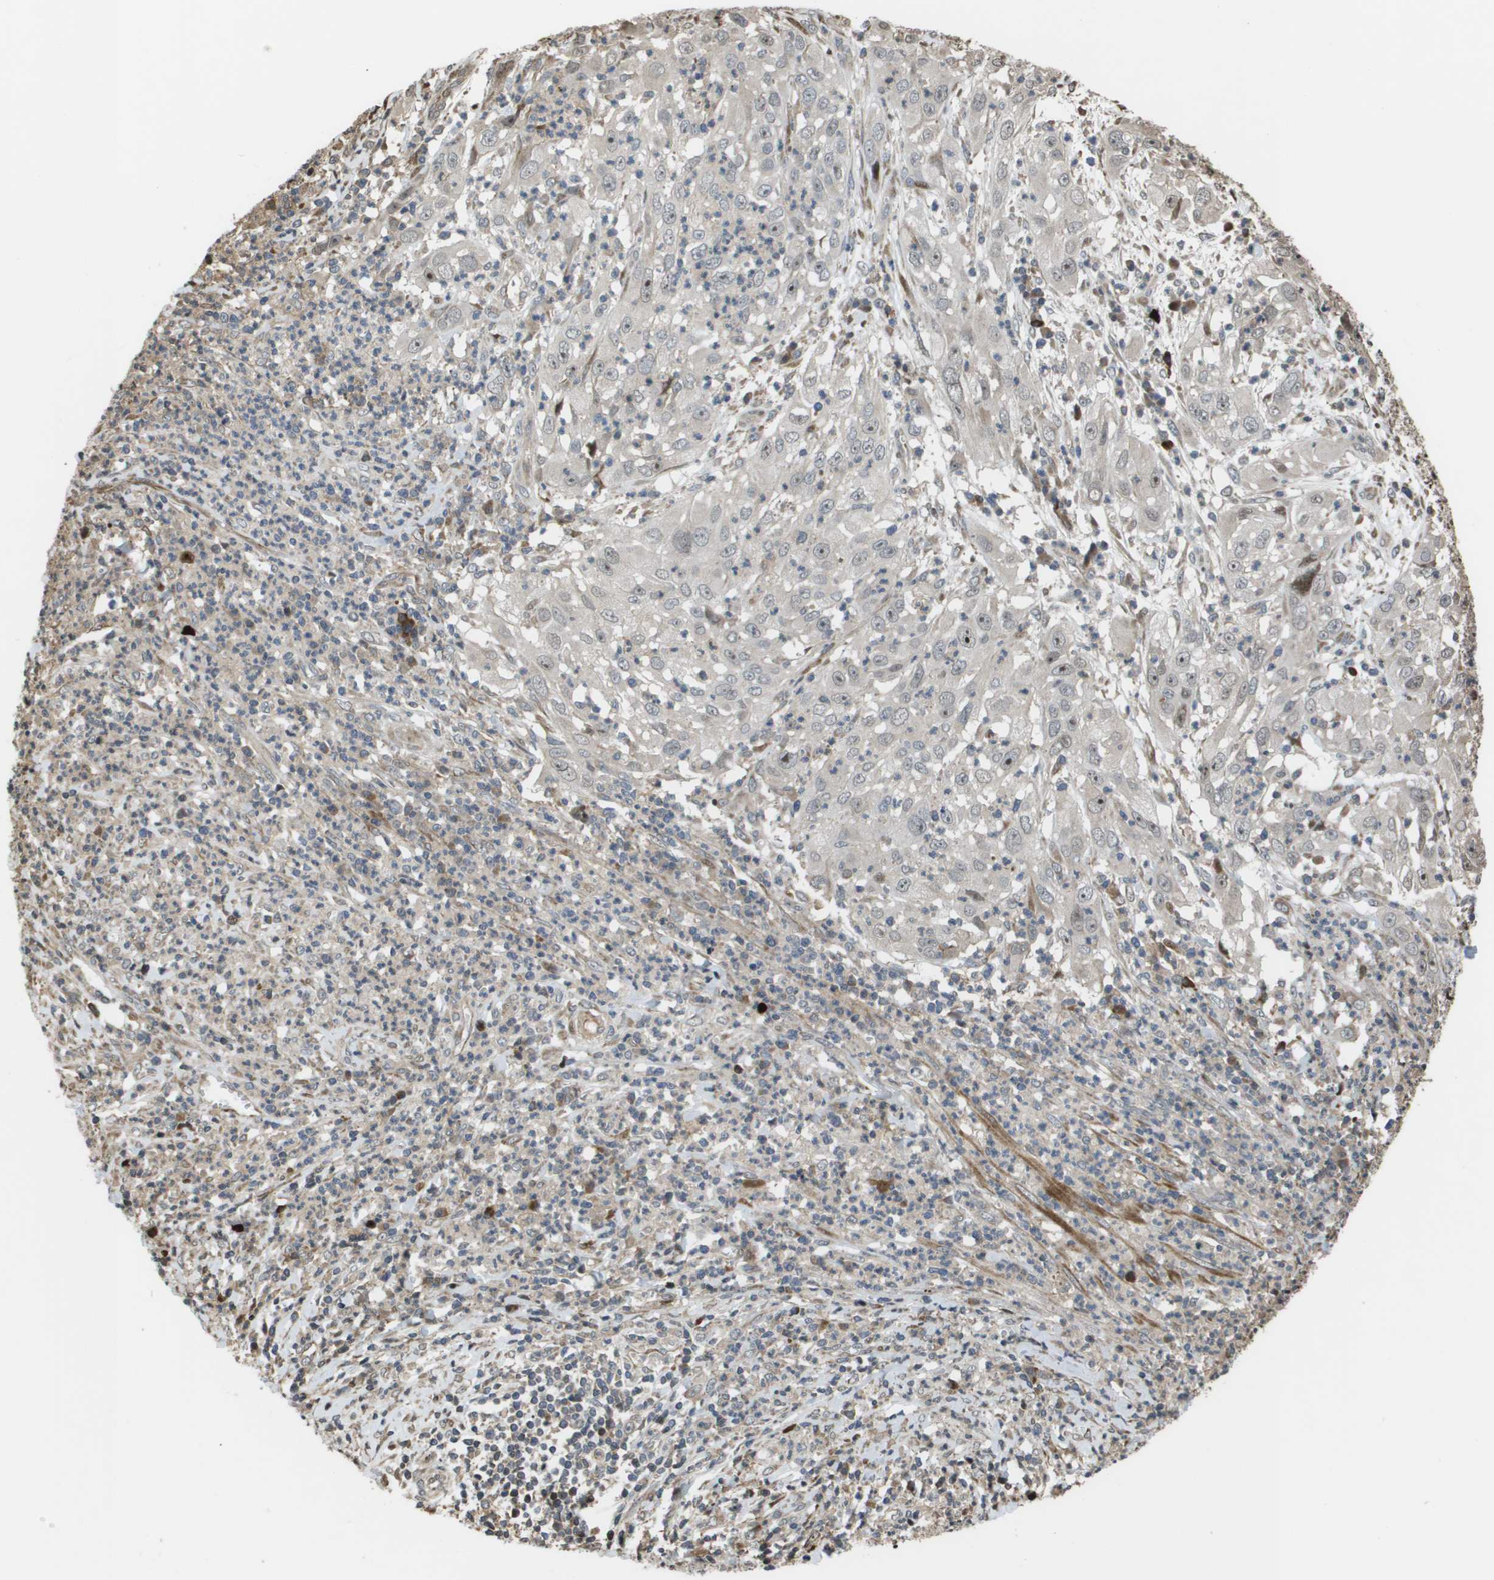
{"staining": {"intensity": "moderate", "quantity": "<25%", "location": "nuclear"}, "tissue": "cervical cancer", "cell_type": "Tumor cells", "image_type": "cancer", "snomed": [{"axis": "morphology", "description": "Squamous cell carcinoma, NOS"}, {"axis": "topography", "description": "Cervix"}], "caption": "Immunohistochemistry (IHC) staining of squamous cell carcinoma (cervical), which exhibits low levels of moderate nuclear positivity in about <25% of tumor cells indicating moderate nuclear protein expression. The staining was performed using DAB (brown) for protein detection and nuclei were counterstained in hematoxylin (blue).", "gene": "AXIN2", "patient": {"sex": "female", "age": 32}}